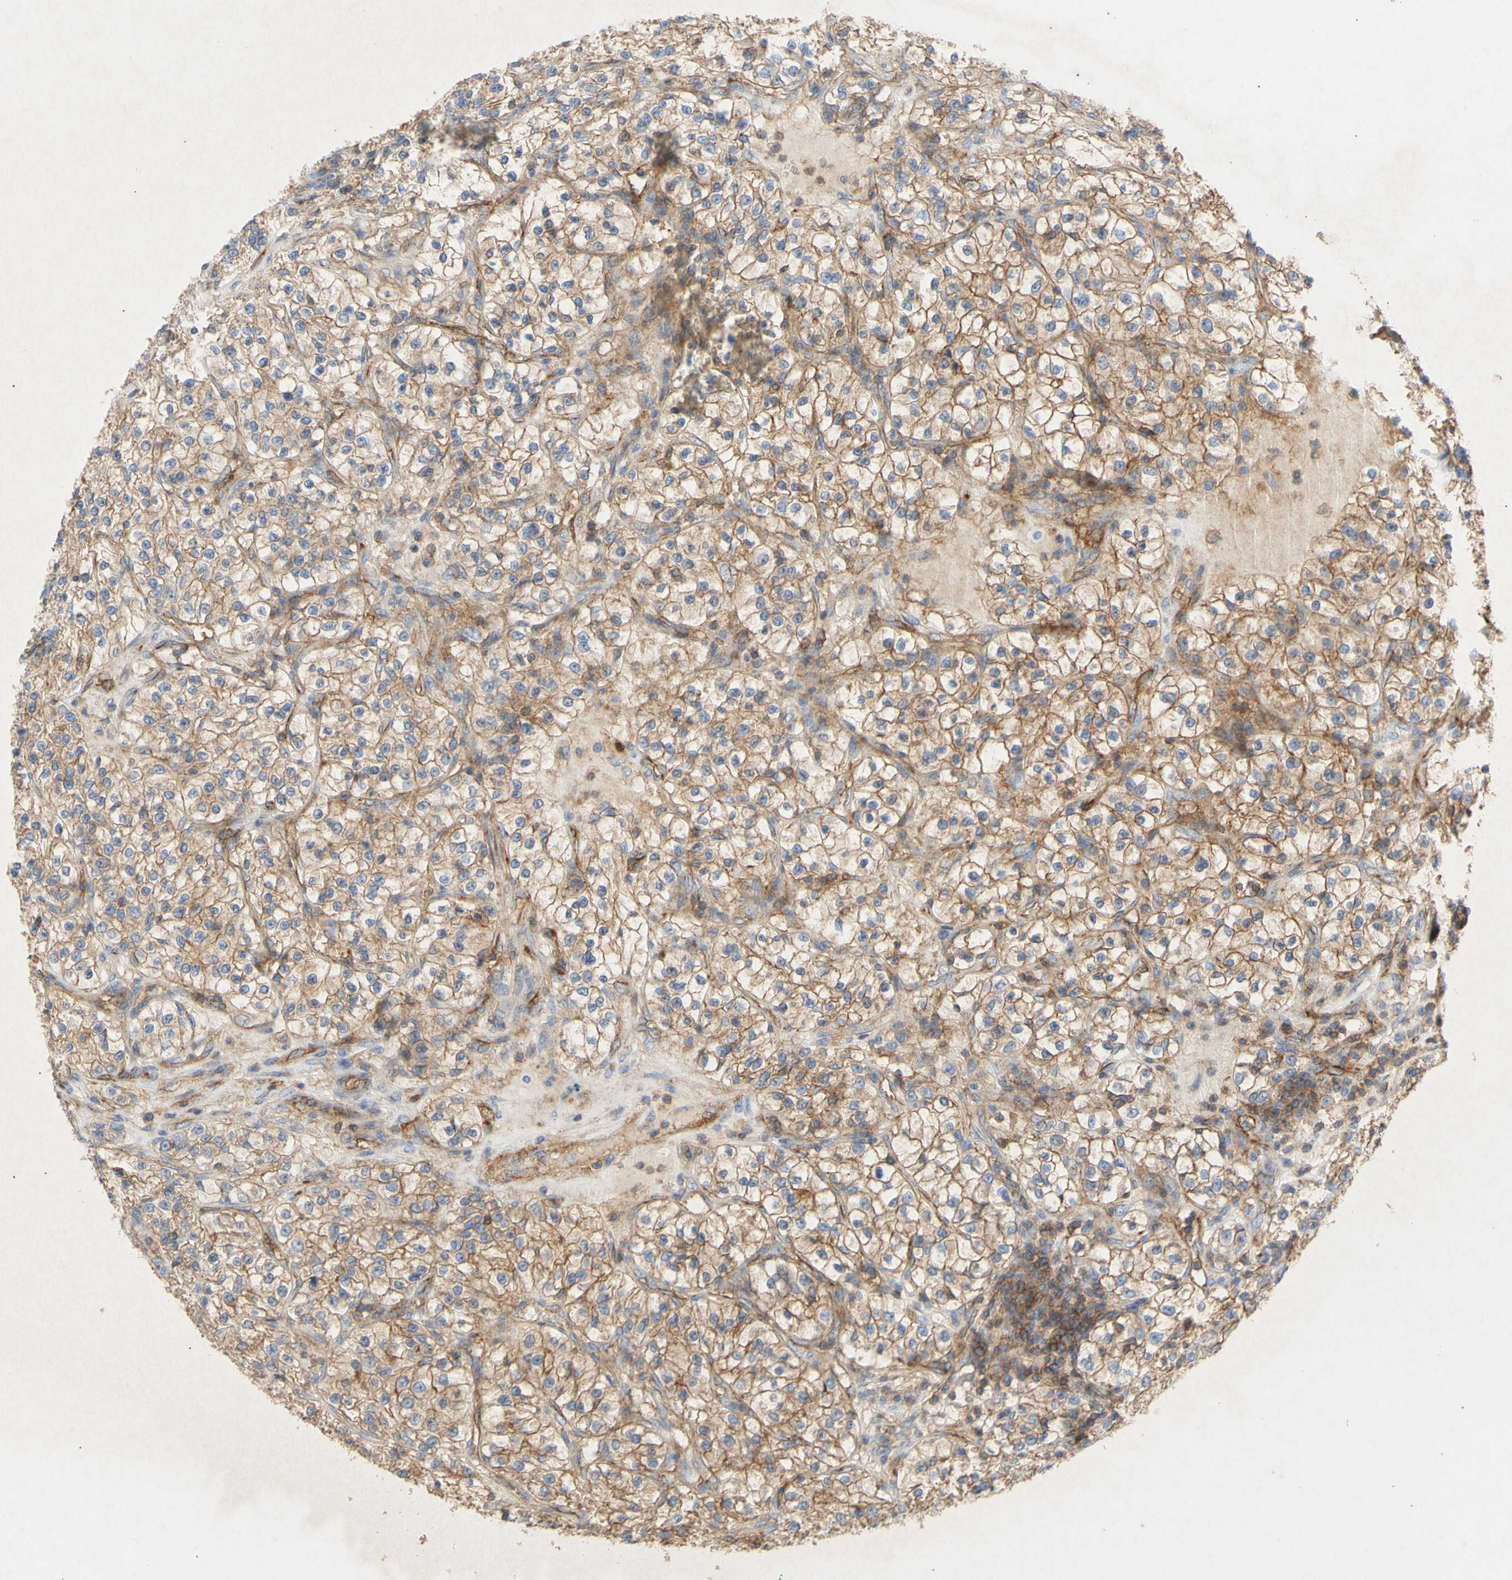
{"staining": {"intensity": "moderate", "quantity": ">75%", "location": "cytoplasmic/membranous"}, "tissue": "renal cancer", "cell_type": "Tumor cells", "image_type": "cancer", "snomed": [{"axis": "morphology", "description": "Adenocarcinoma, NOS"}, {"axis": "topography", "description": "Kidney"}], "caption": "Renal cancer was stained to show a protein in brown. There is medium levels of moderate cytoplasmic/membranous expression in approximately >75% of tumor cells.", "gene": "ATP2A3", "patient": {"sex": "female", "age": 57}}